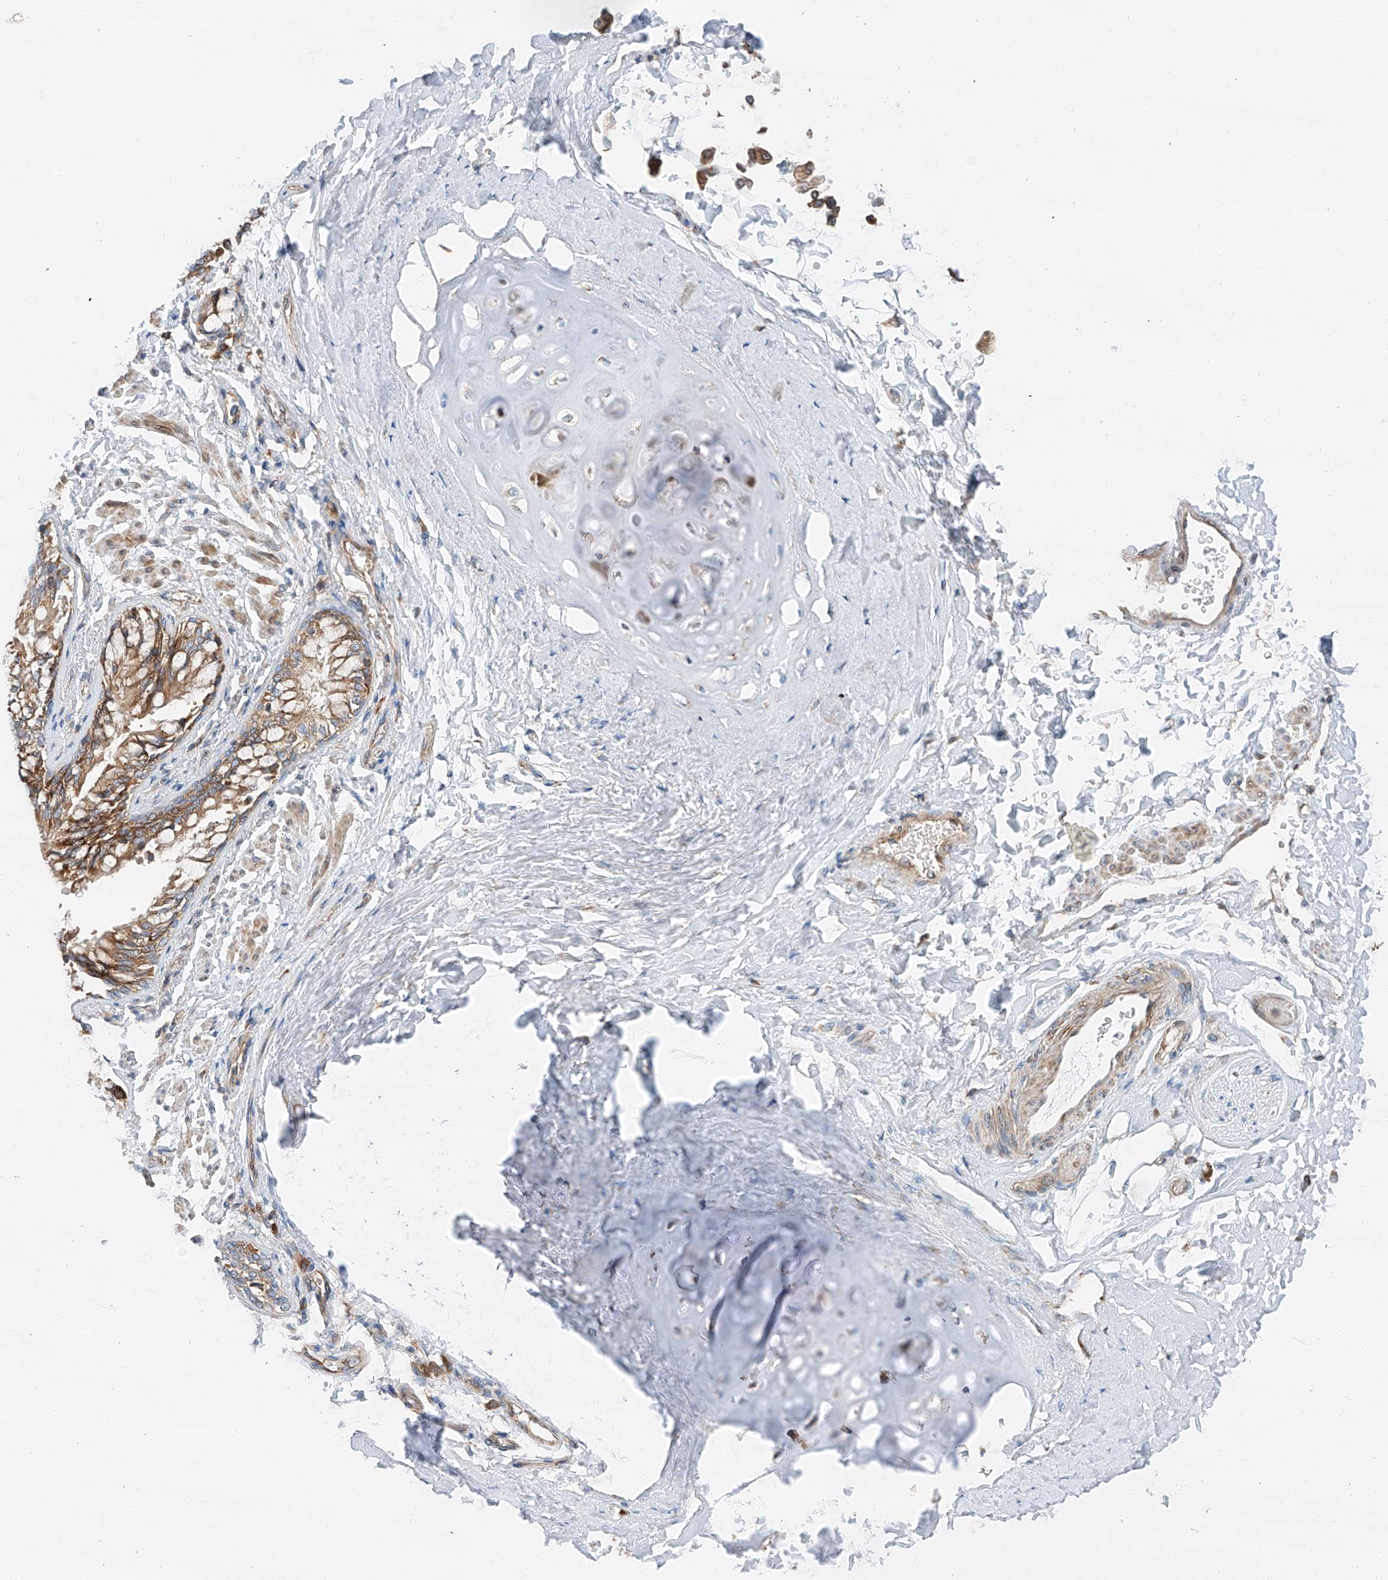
{"staining": {"intensity": "strong", "quantity": ">75%", "location": "cytoplasmic/membranous"}, "tissue": "bronchus", "cell_type": "Respiratory epithelial cells", "image_type": "normal", "snomed": [{"axis": "morphology", "description": "Normal tissue, NOS"}, {"axis": "morphology", "description": "Inflammation, NOS"}, {"axis": "topography", "description": "Lung"}], "caption": "A brown stain shows strong cytoplasmic/membranous positivity of a protein in respiratory epithelial cells of unremarkable bronchus.", "gene": "ZC3H15", "patient": {"sex": "female", "age": 46}}